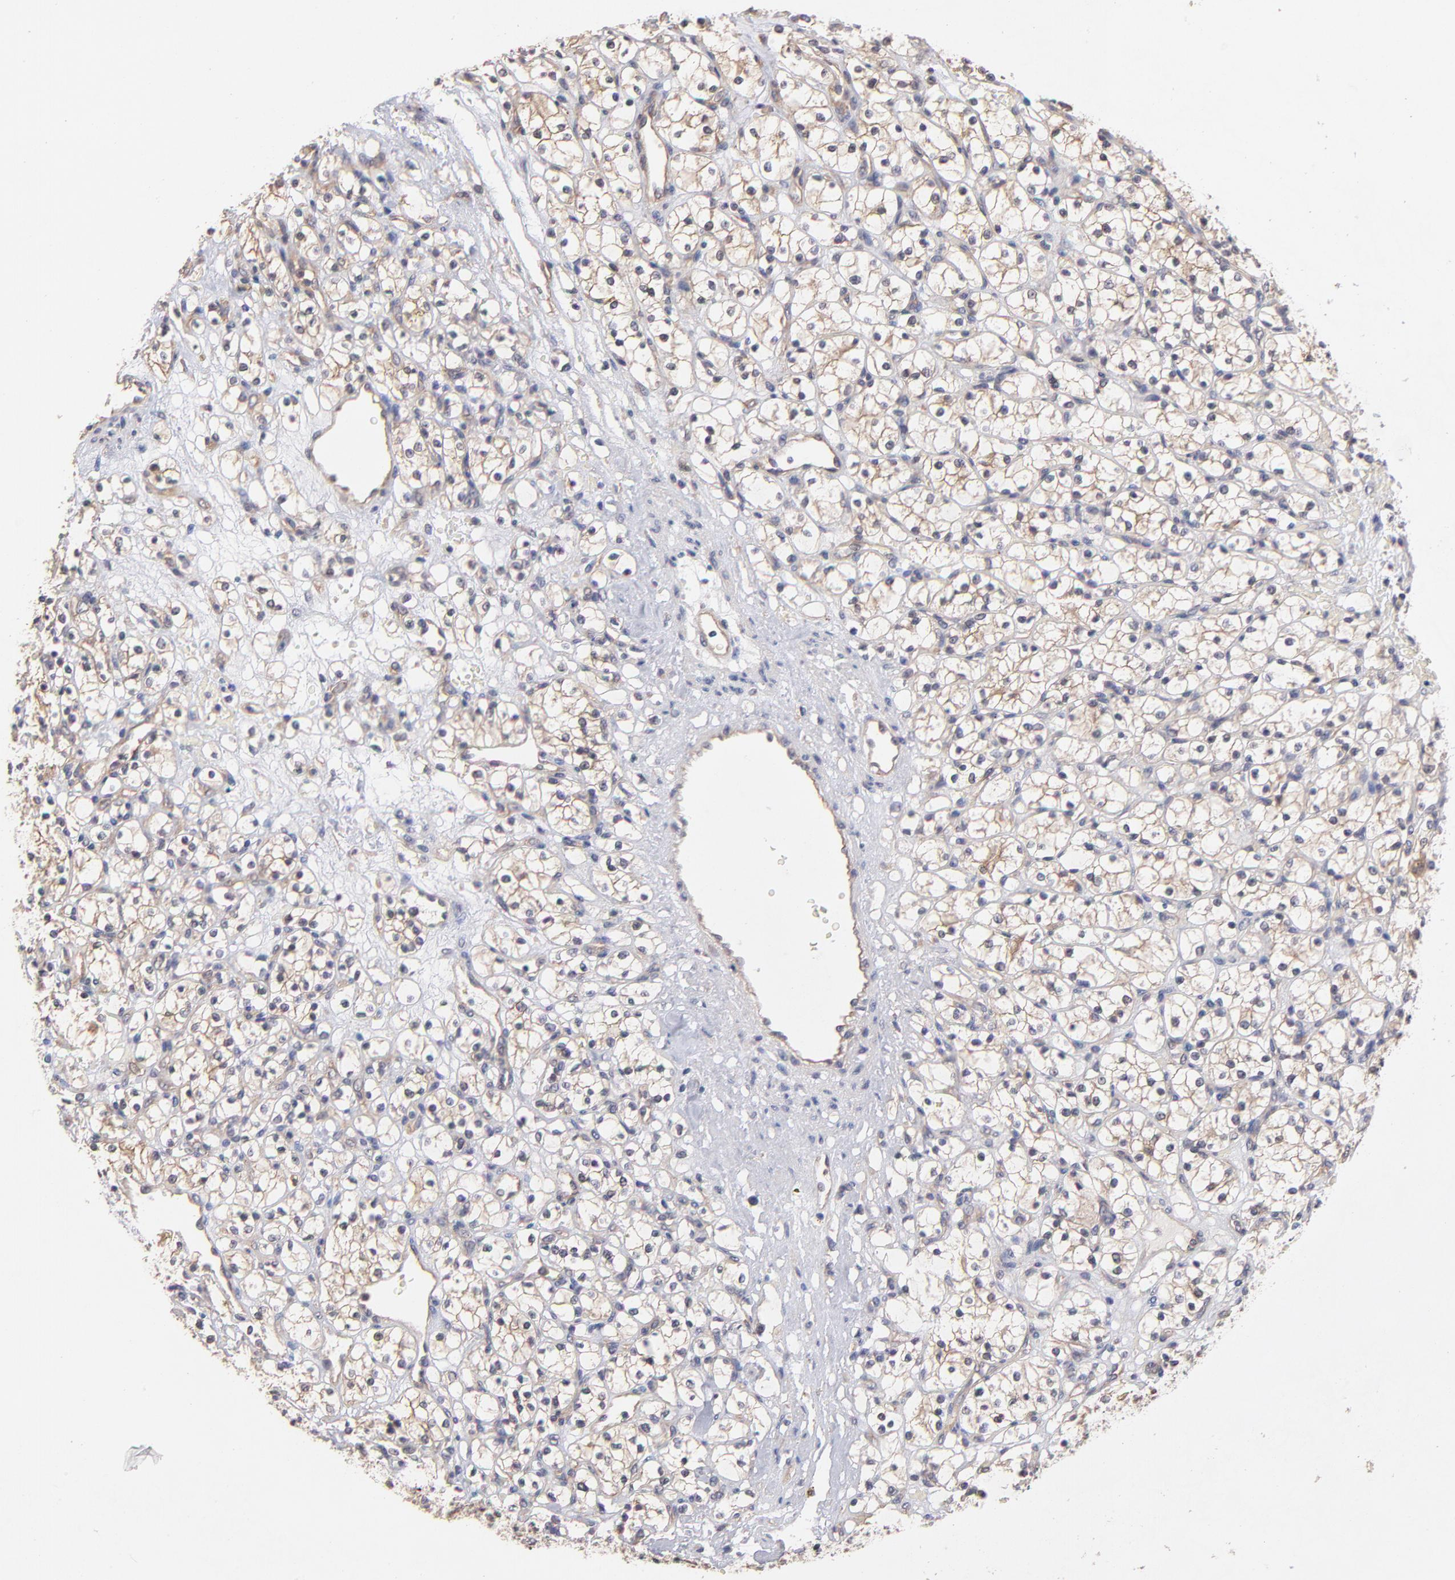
{"staining": {"intensity": "moderate", "quantity": "25%-75%", "location": "cytoplasmic/membranous"}, "tissue": "renal cancer", "cell_type": "Tumor cells", "image_type": "cancer", "snomed": [{"axis": "morphology", "description": "Adenocarcinoma, NOS"}, {"axis": "topography", "description": "Kidney"}], "caption": "IHC histopathology image of human adenocarcinoma (renal) stained for a protein (brown), which displays medium levels of moderate cytoplasmic/membranous staining in approximately 25%-75% of tumor cells.", "gene": "STAP2", "patient": {"sex": "female", "age": 60}}